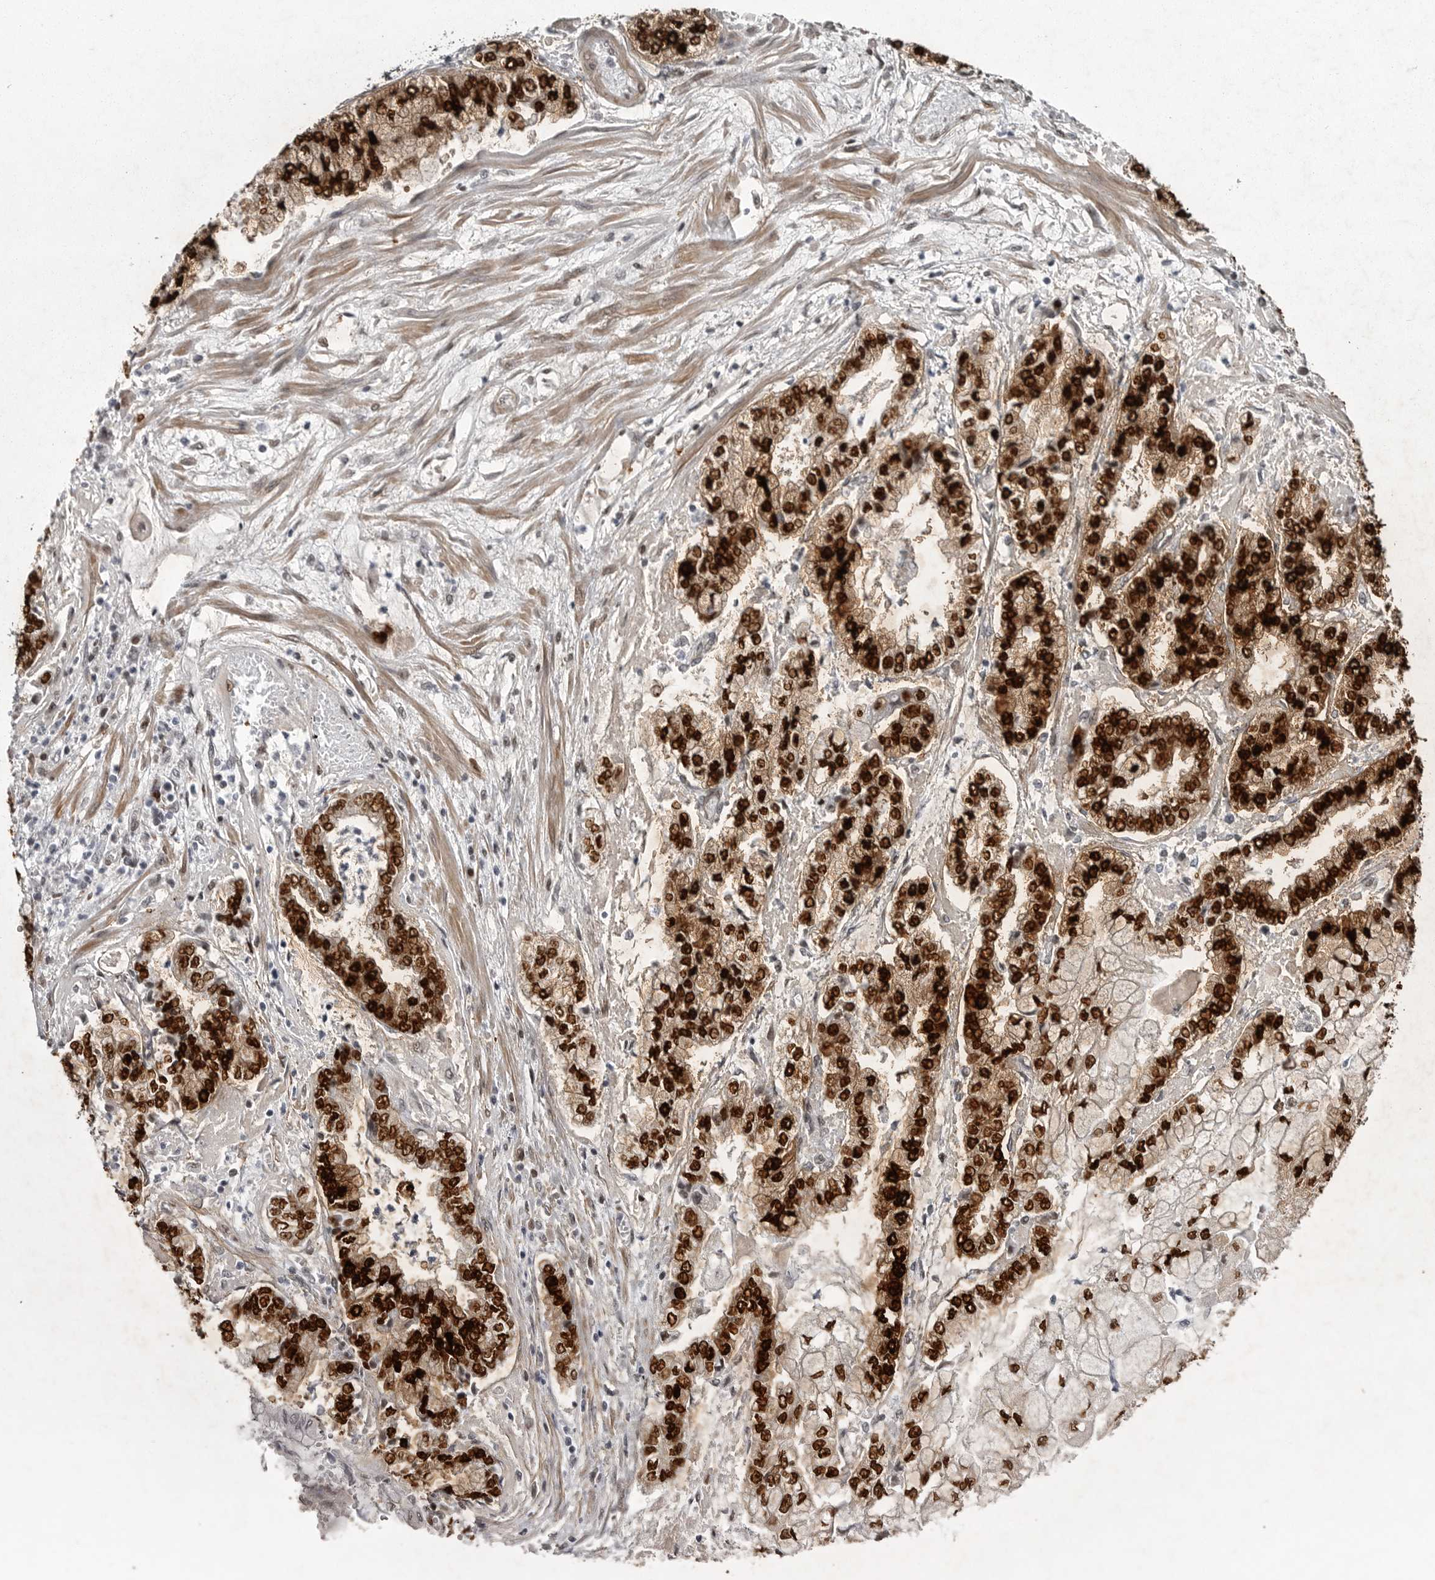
{"staining": {"intensity": "strong", "quantity": ">75%", "location": "nuclear"}, "tissue": "stomach cancer", "cell_type": "Tumor cells", "image_type": "cancer", "snomed": [{"axis": "morphology", "description": "Adenocarcinoma, NOS"}, {"axis": "topography", "description": "Stomach"}], "caption": "A photomicrograph showing strong nuclear positivity in approximately >75% of tumor cells in stomach adenocarcinoma, as visualized by brown immunohistochemical staining.", "gene": "HMGN3", "patient": {"sex": "male", "age": 76}}